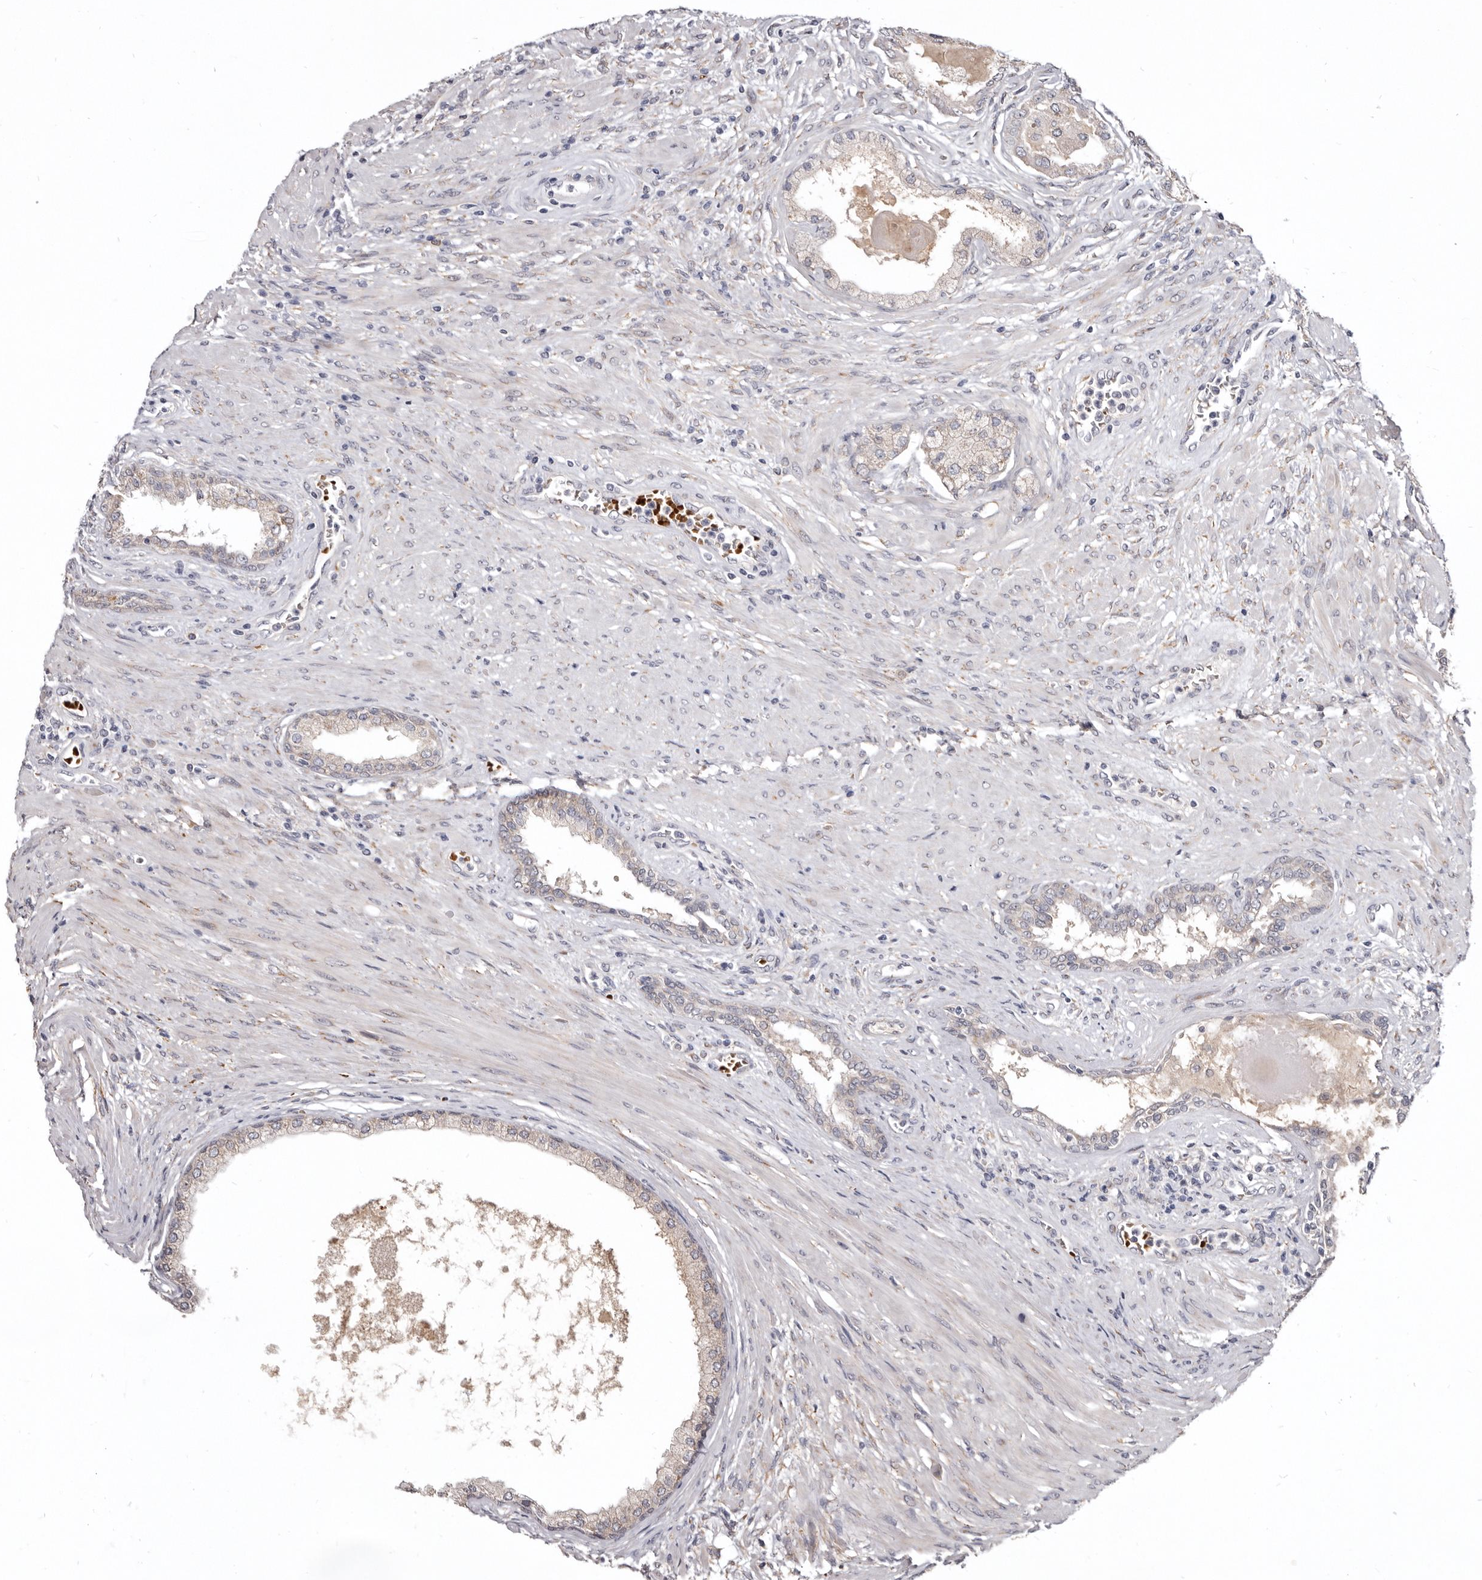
{"staining": {"intensity": "negative", "quantity": "none", "location": "none"}, "tissue": "prostate cancer", "cell_type": "Tumor cells", "image_type": "cancer", "snomed": [{"axis": "morphology", "description": "Normal tissue, NOS"}, {"axis": "morphology", "description": "Adenocarcinoma, Low grade"}, {"axis": "topography", "description": "Prostate"}, {"axis": "topography", "description": "Peripheral nerve tissue"}], "caption": "A photomicrograph of human prostate adenocarcinoma (low-grade) is negative for staining in tumor cells. (Stains: DAB immunohistochemistry with hematoxylin counter stain, Microscopy: brightfield microscopy at high magnification).", "gene": "NENF", "patient": {"sex": "male", "age": 71}}